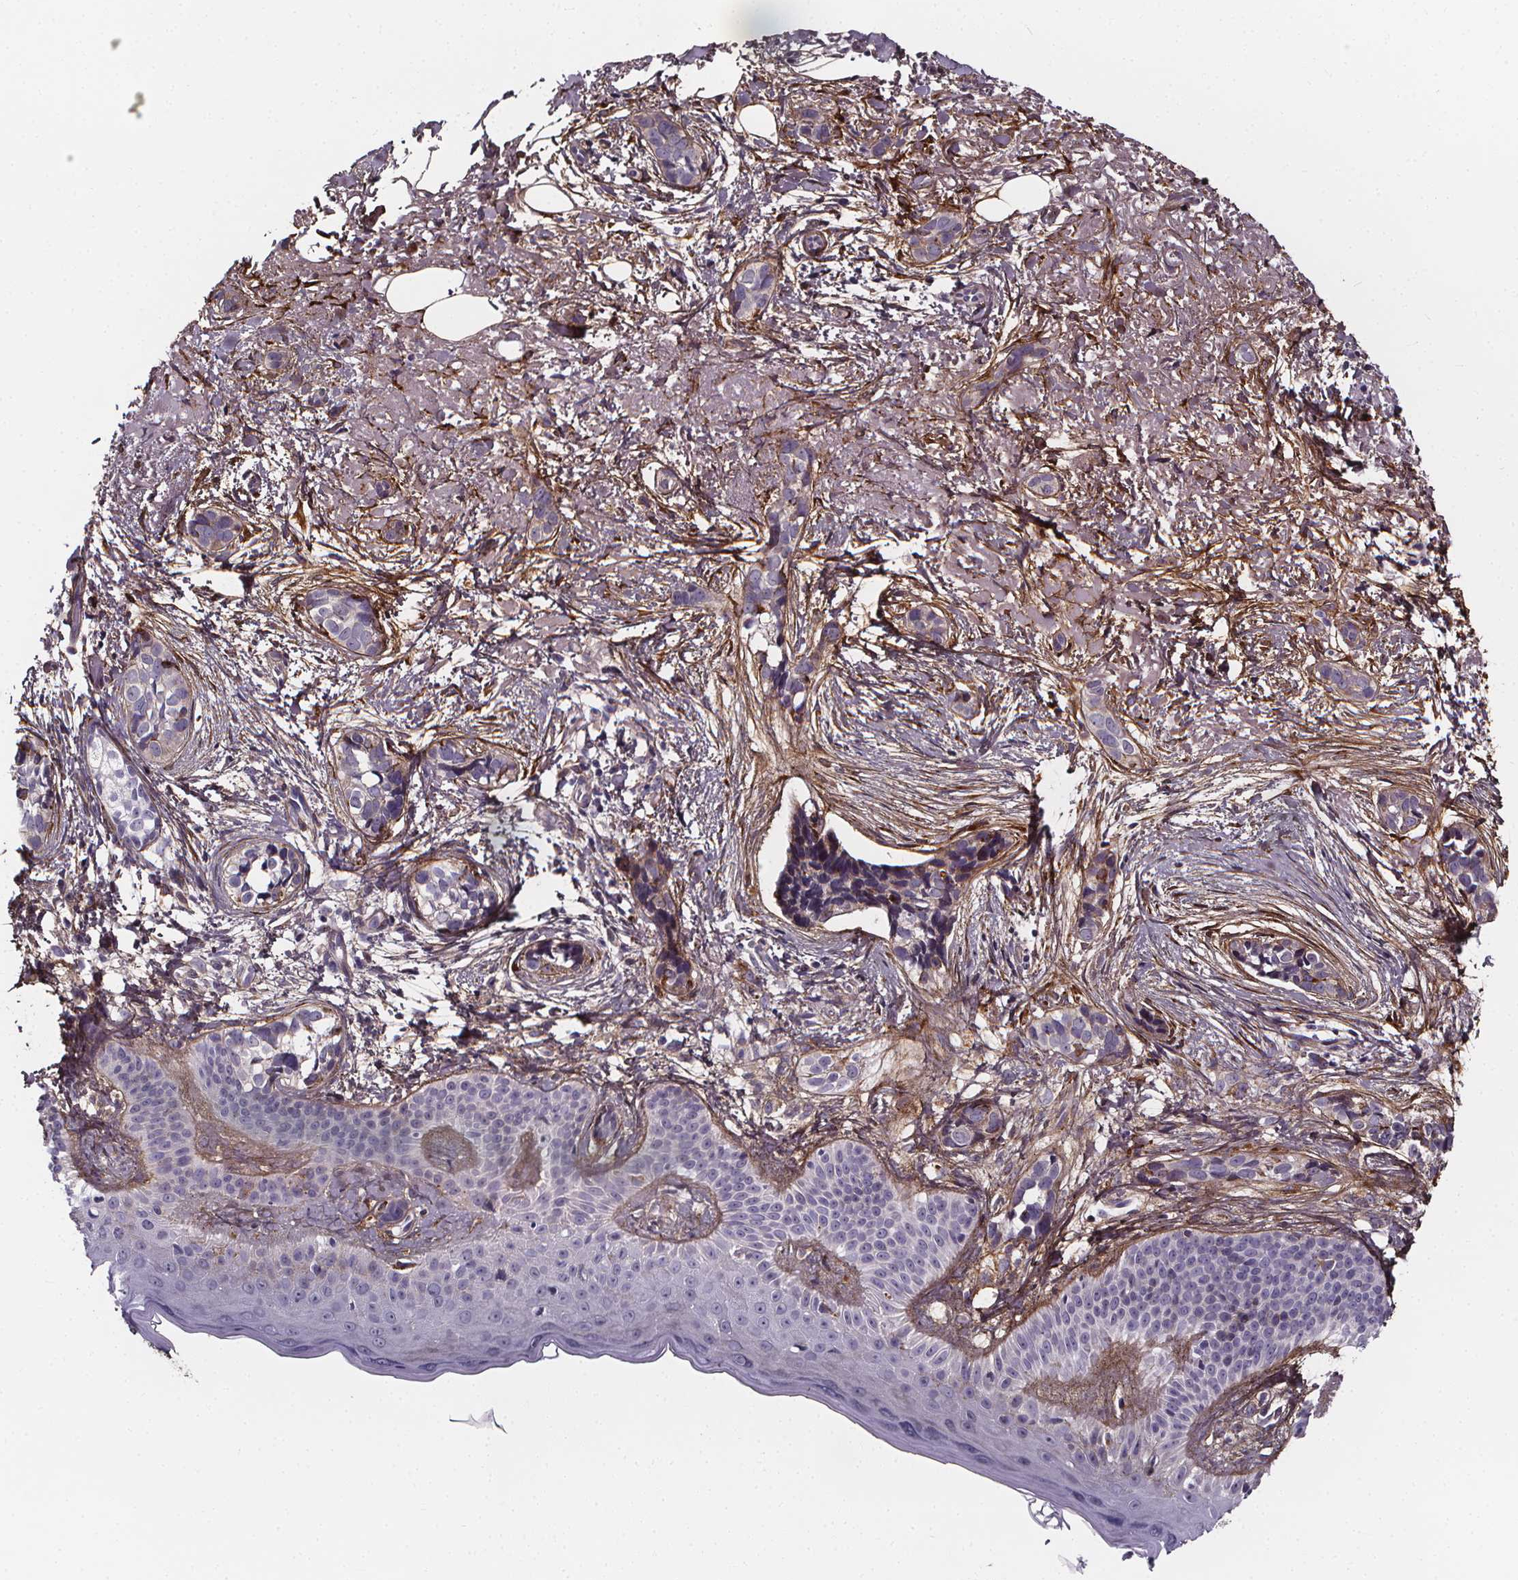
{"staining": {"intensity": "negative", "quantity": "none", "location": "none"}, "tissue": "skin cancer", "cell_type": "Tumor cells", "image_type": "cancer", "snomed": [{"axis": "morphology", "description": "Basal cell carcinoma"}, {"axis": "topography", "description": "Skin"}], "caption": "High magnification brightfield microscopy of skin cancer (basal cell carcinoma) stained with DAB (brown) and counterstained with hematoxylin (blue): tumor cells show no significant expression.", "gene": "AEBP1", "patient": {"sex": "male", "age": 87}}